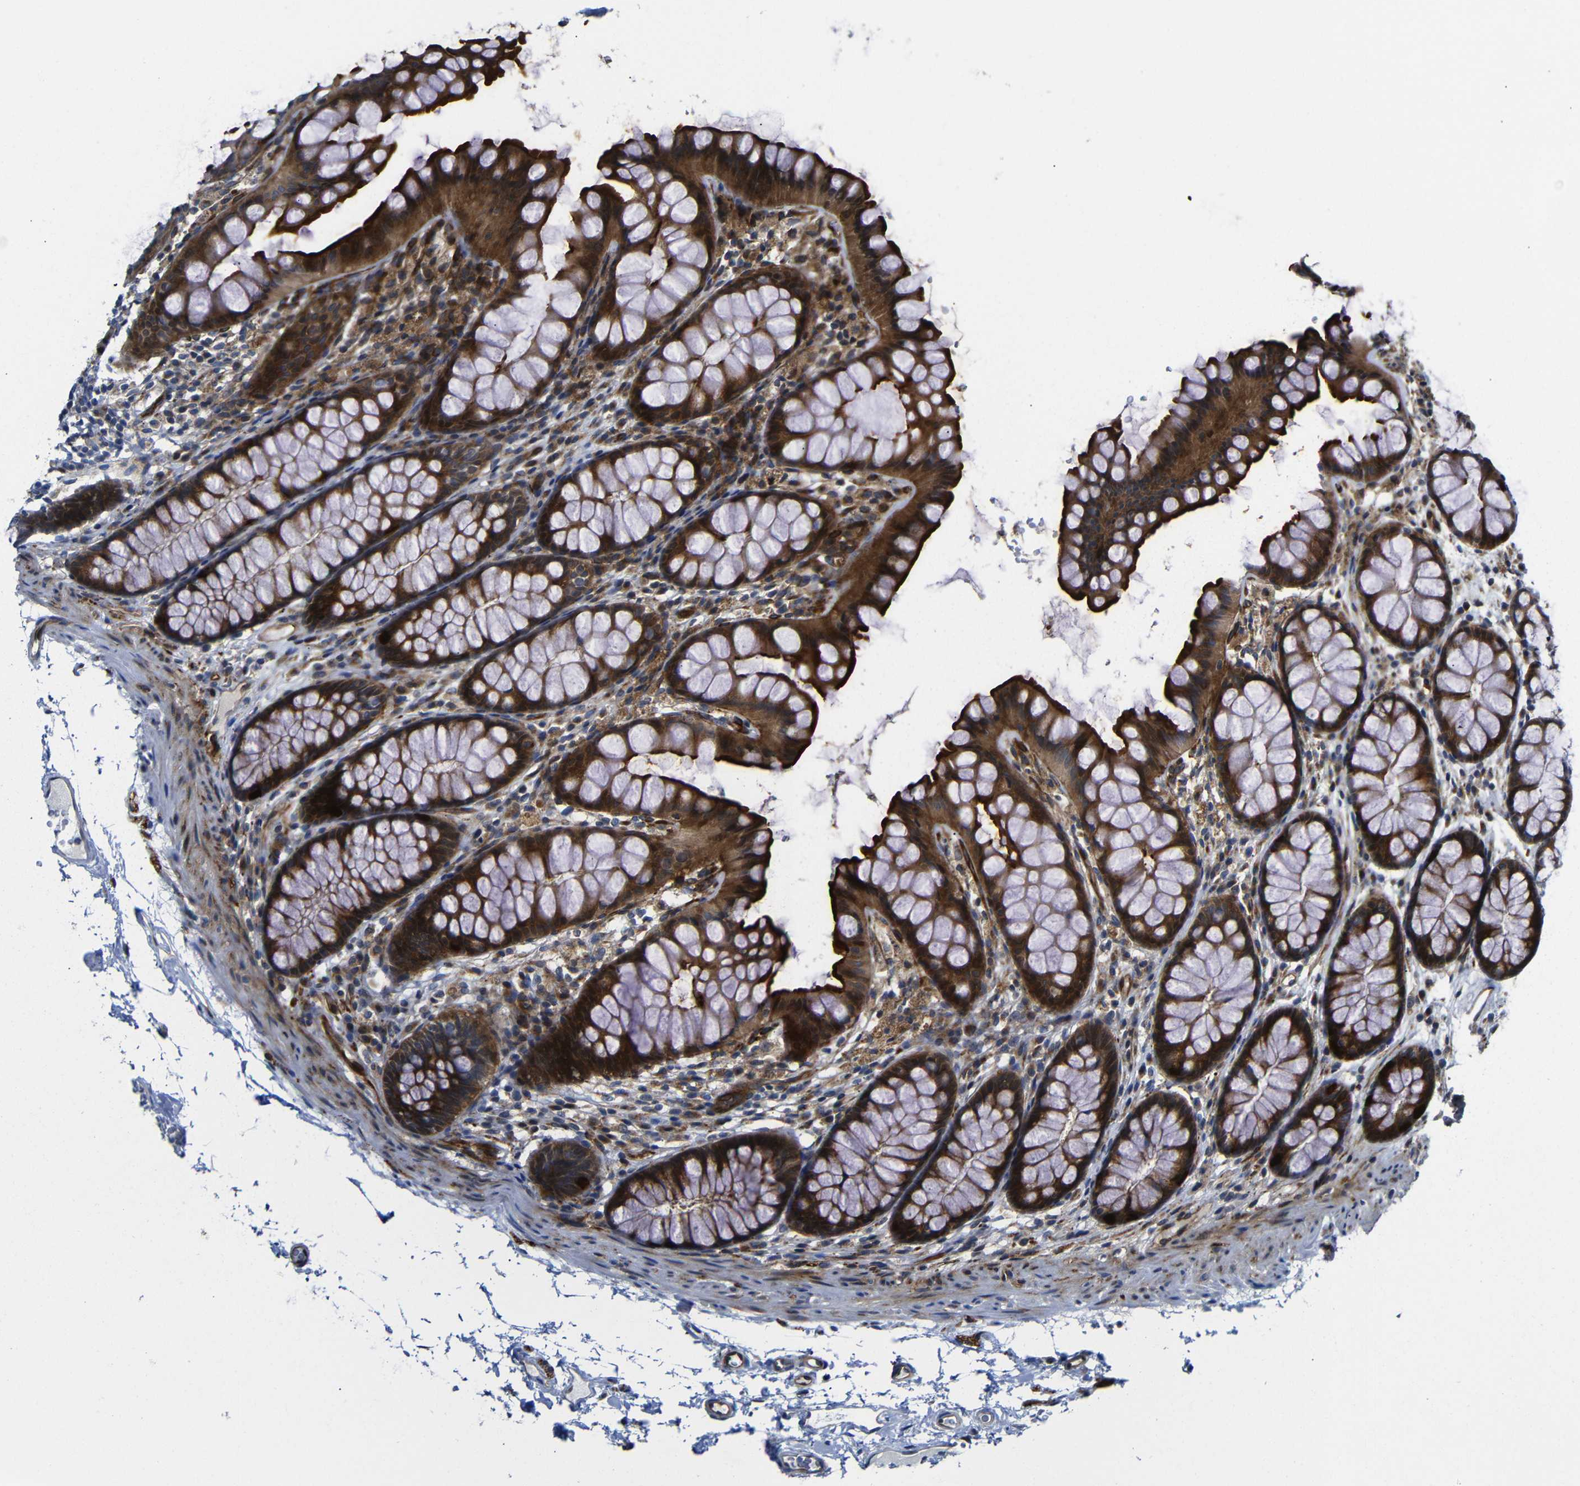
{"staining": {"intensity": "moderate", "quantity": ">75%", "location": "cytoplasmic/membranous"}, "tissue": "colon", "cell_type": "Endothelial cells", "image_type": "normal", "snomed": [{"axis": "morphology", "description": "Normal tissue, NOS"}, {"axis": "topography", "description": "Colon"}], "caption": "IHC of normal colon demonstrates medium levels of moderate cytoplasmic/membranous expression in about >75% of endothelial cells.", "gene": "PARP14", "patient": {"sex": "female", "age": 55}}